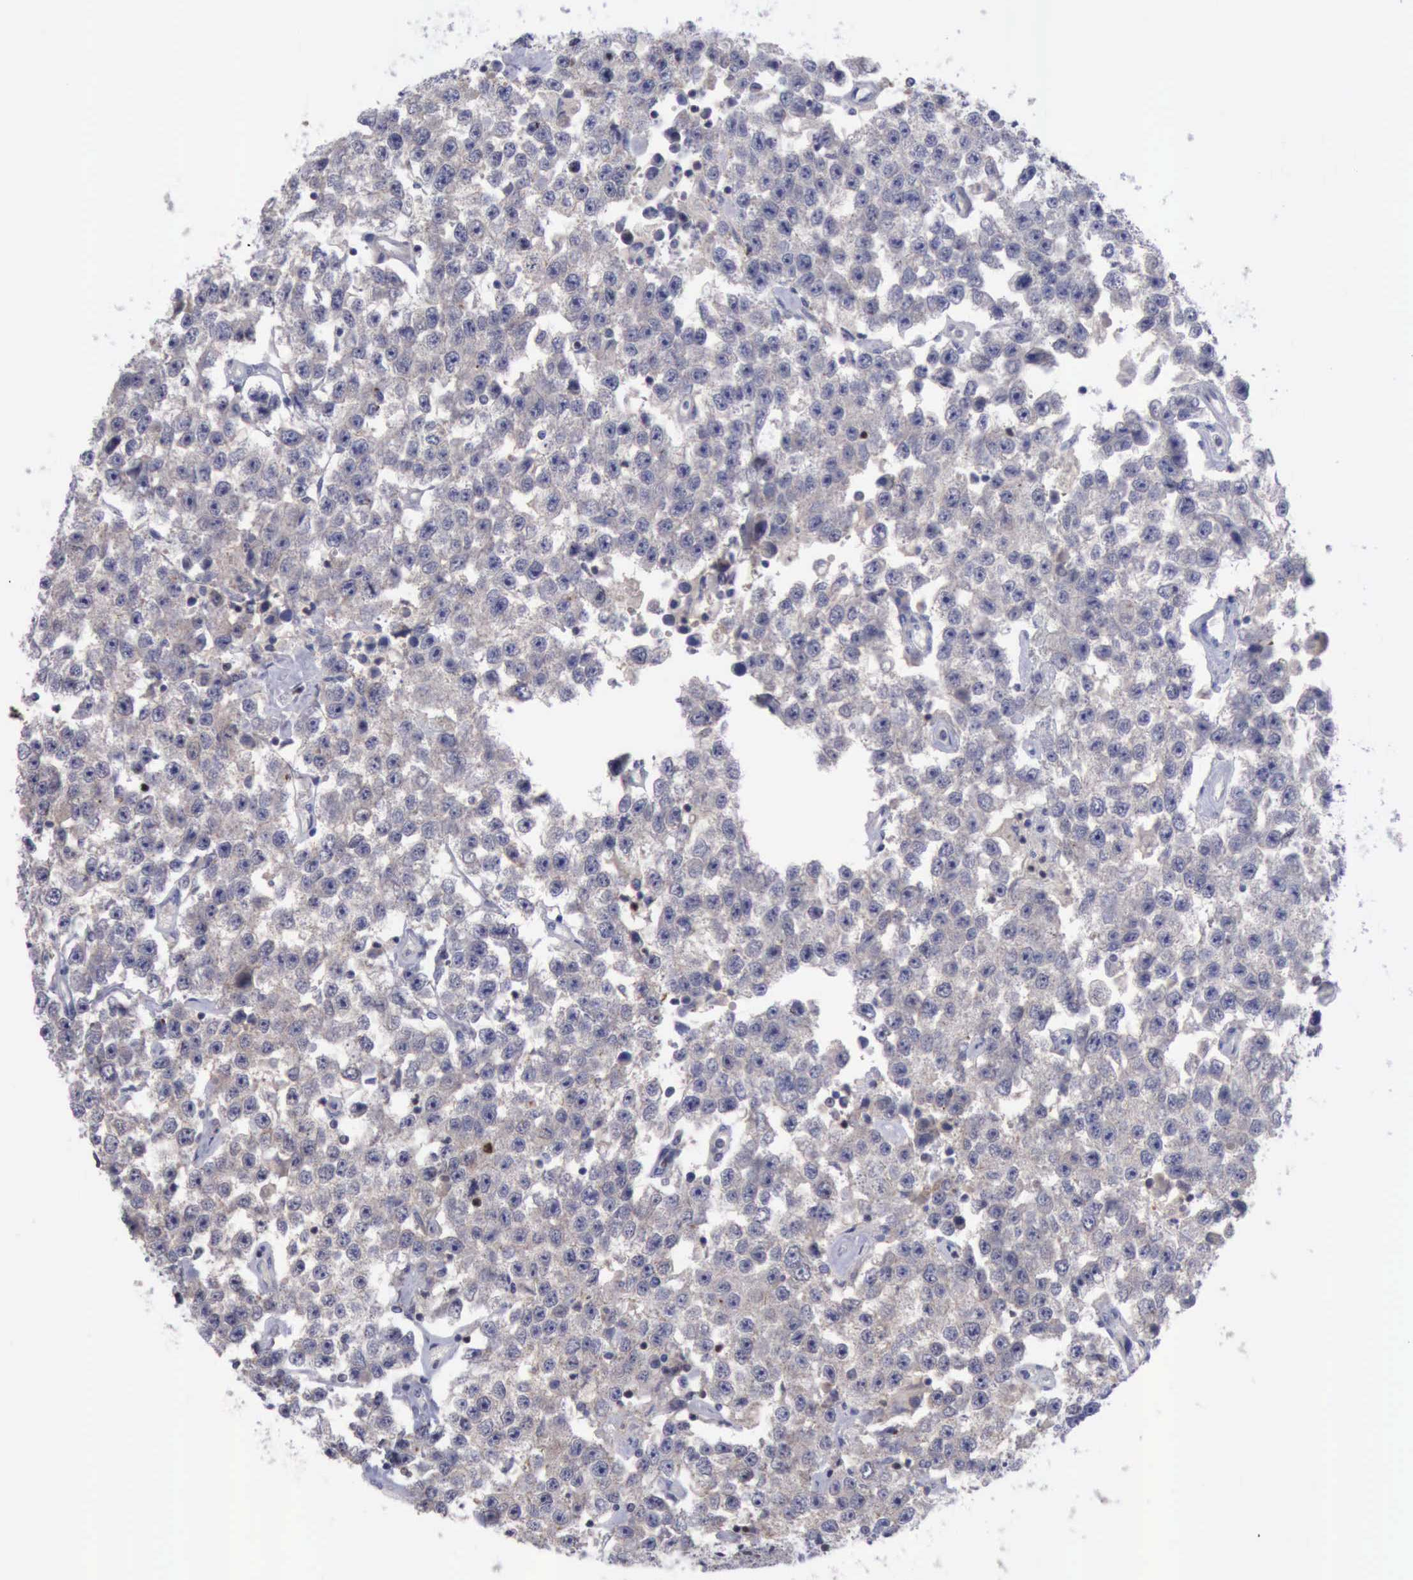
{"staining": {"intensity": "negative", "quantity": "none", "location": "none"}, "tissue": "testis cancer", "cell_type": "Tumor cells", "image_type": "cancer", "snomed": [{"axis": "morphology", "description": "Seminoma, NOS"}, {"axis": "topography", "description": "Testis"}], "caption": "Protein analysis of testis seminoma reveals no significant expression in tumor cells.", "gene": "SATB2", "patient": {"sex": "male", "age": 52}}